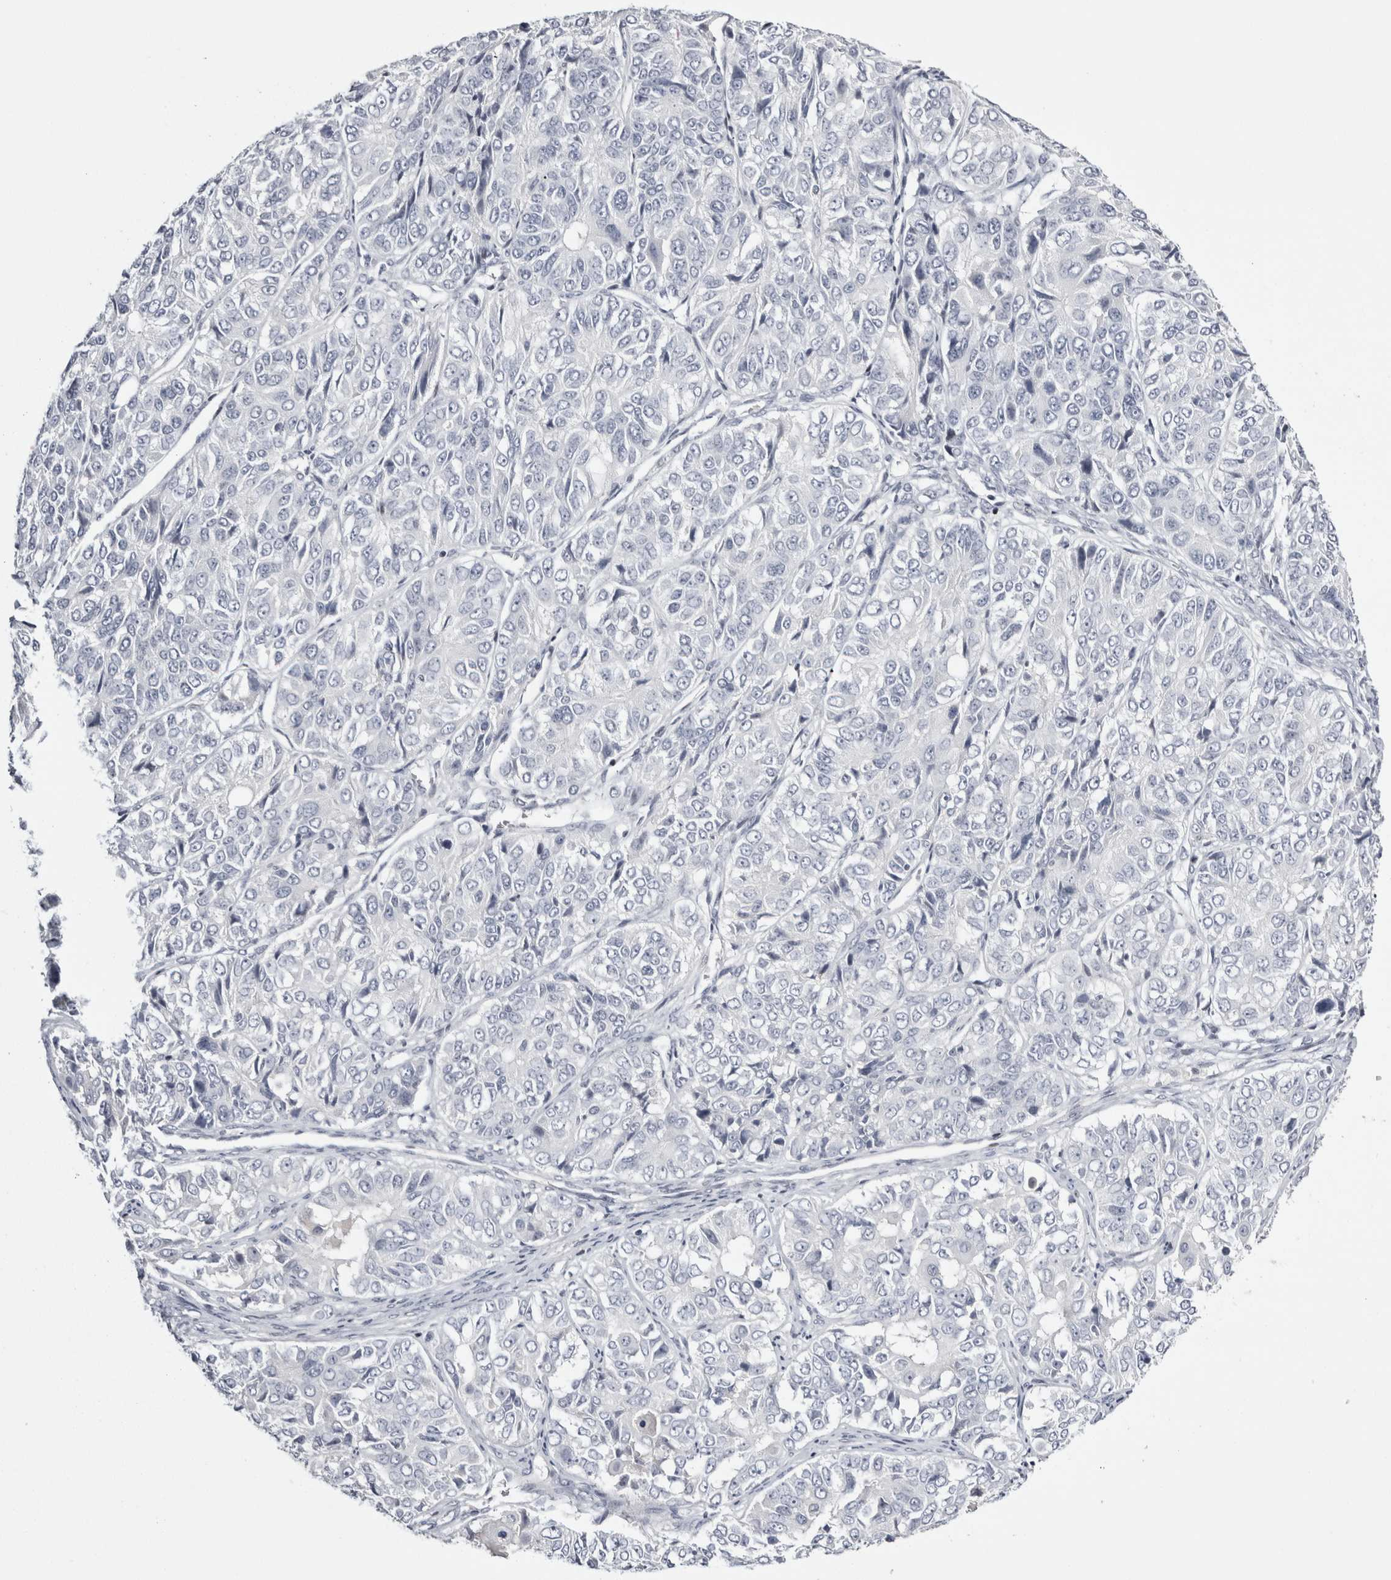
{"staining": {"intensity": "negative", "quantity": "none", "location": "none"}, "tissue": "ovarian cancer", "cell_type": "Tumor cells", "image_type": "cancer", "snomed": [{"axis": "morphology", "description": "Carcinoma, endometroid"}, {"axis": "topography", "description": "Ovary"}], "caption": "IHC of human ovarian cancer (endometroid carcinoma) exhibits no staining in tumor cells.", "gene": "FNDC8", "patient": {"sex": "female", "age": 51}}